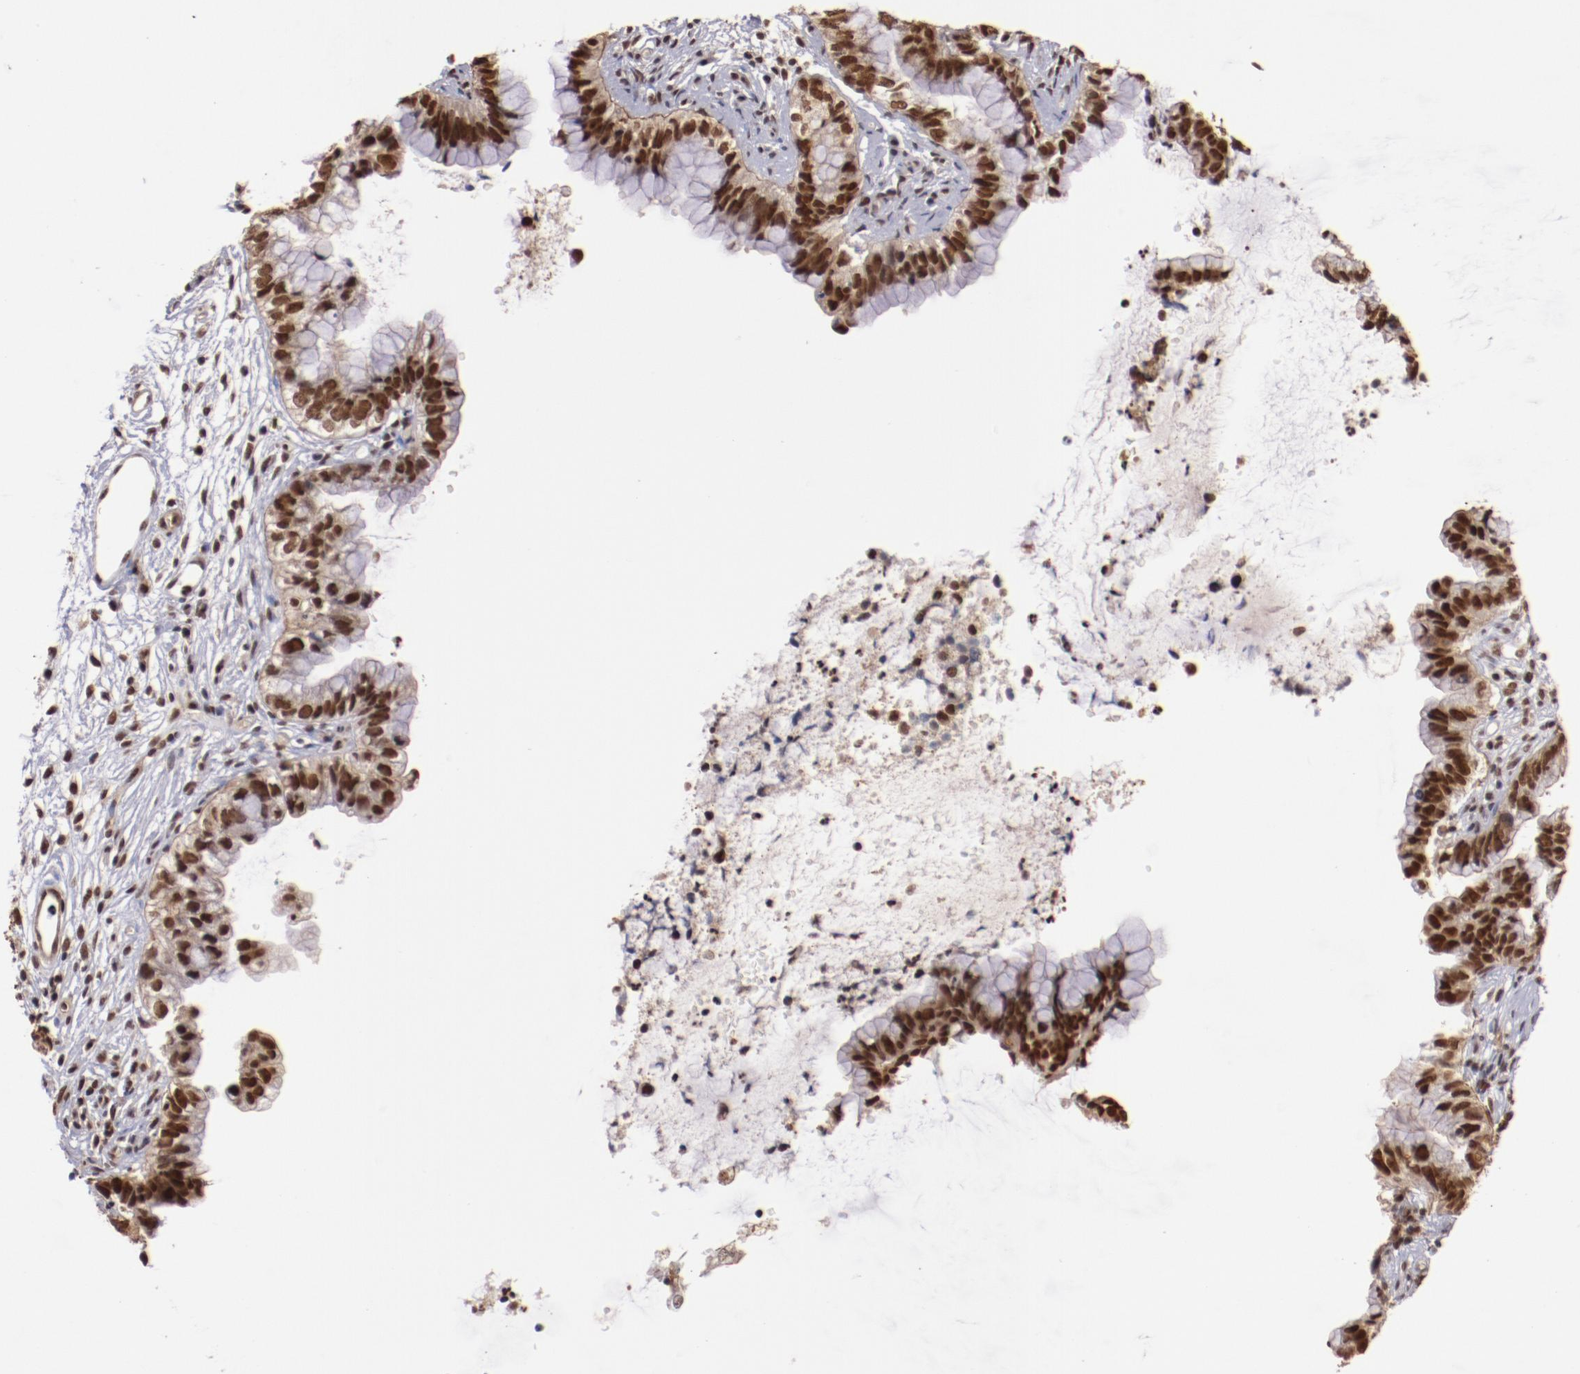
{"staining": {"intensity": "moderate", "quantity": ">75%", "location": "nuclear"}, "tissue": "cervical cancer", "cell_type": "Tumor cells", "image_type": "cancer", "snomed": [{"axis": "morphology", "description": "Adenocarcinoma, NOS"}, {"axis": "topography", "description": "Cervix"}], "caption": "Immunohistochemistry (IHC) micrograph of neoplastic tissue: human adenocarcinoma (cervical) stained using IHC reveals medium levels of moderate protein expression localized specifically in the nuclear of tumor cells, appearing as a nuclear brown color.", "gene": "STAG2", "patient": {"sex": "female", "age": 44}}